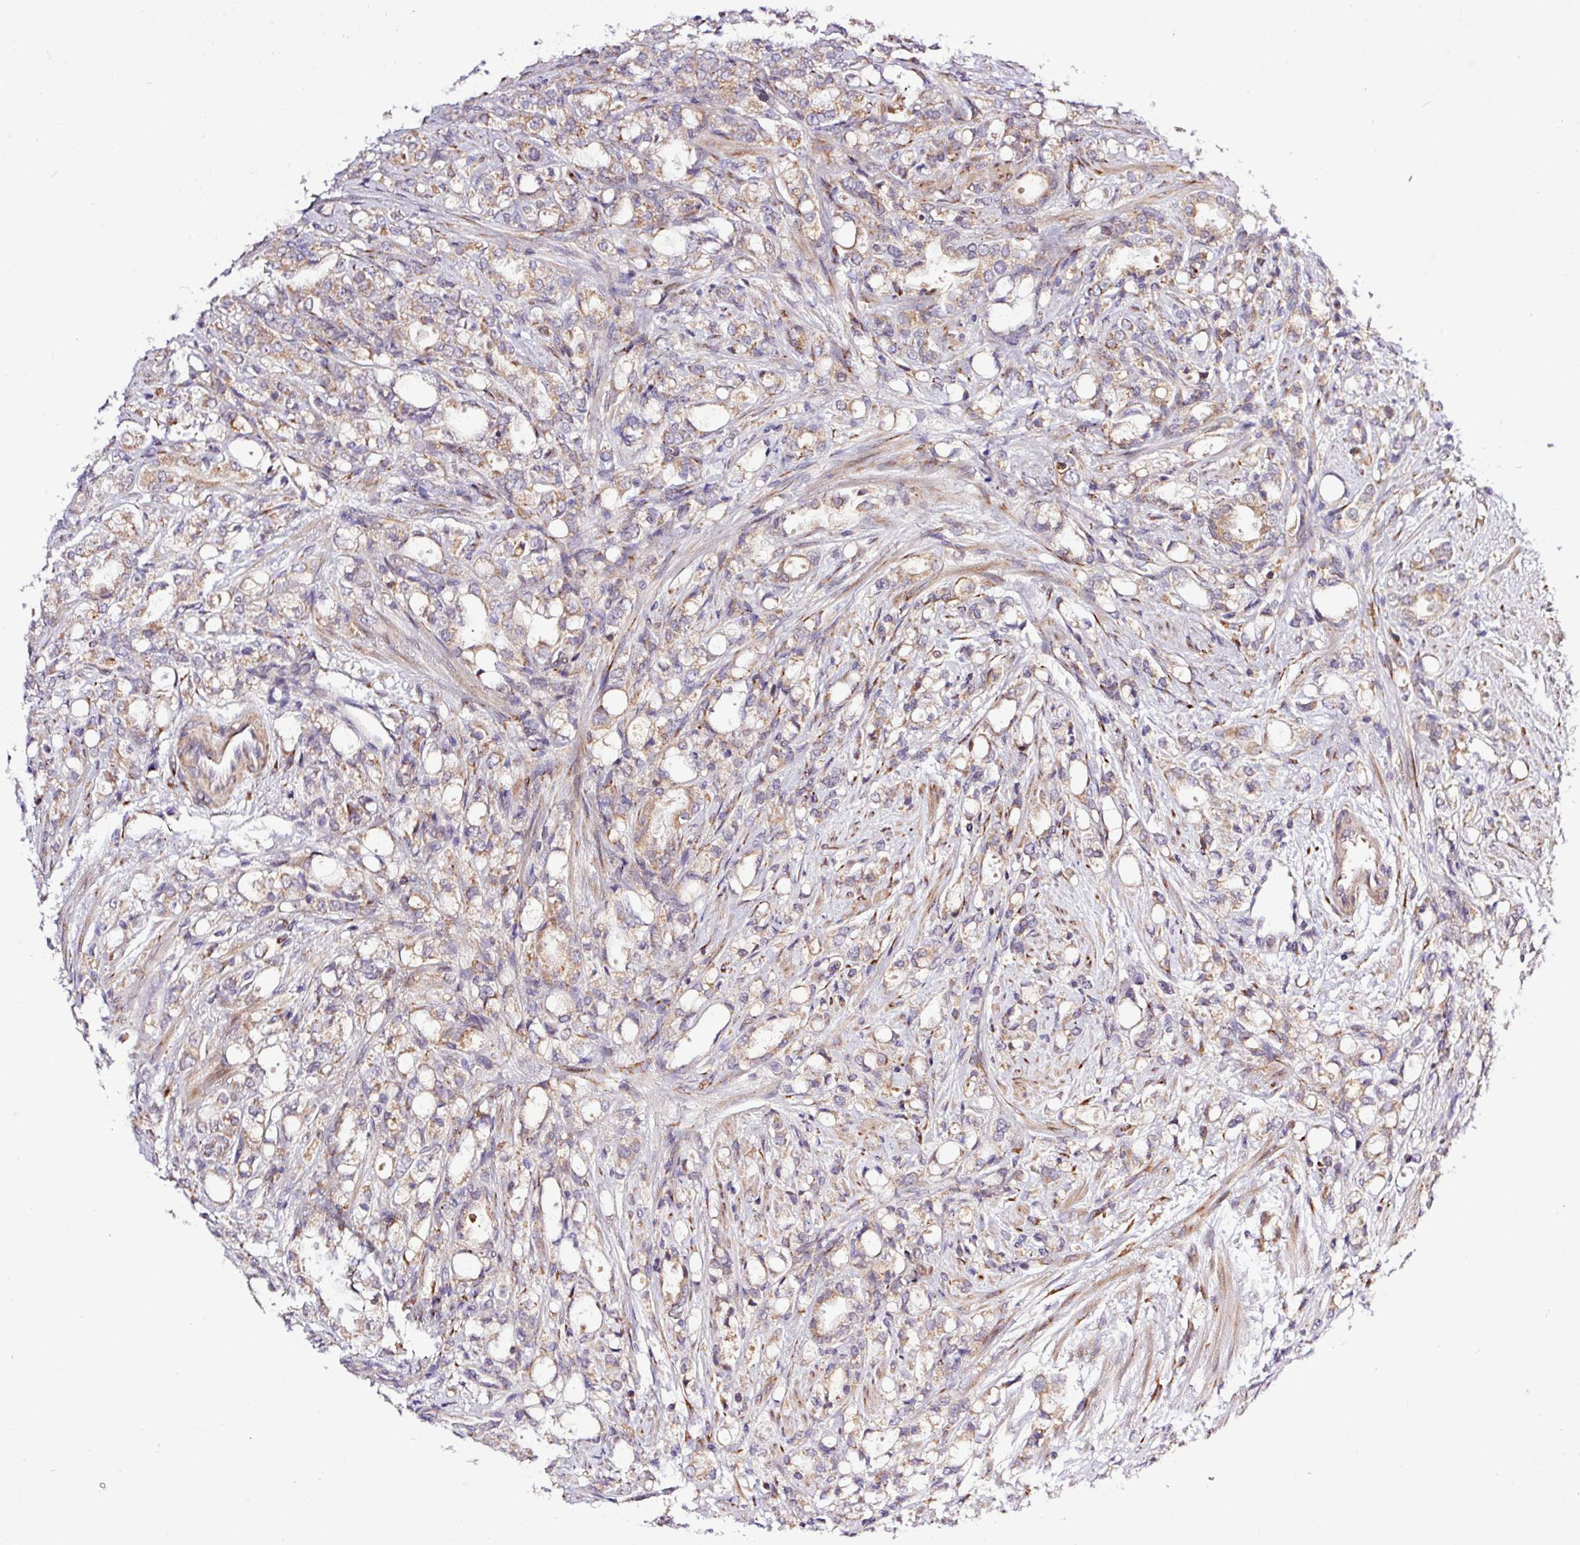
{"staining": {"intensity": "moderate", "quantity": "25%-75%", "location": "cytoplasmic/membranous"}, "tissue": "prostate cancer", "cell_type": "Tumor cells", "image_type": "cancer", "snomed": [{"axis": "morphology", "description": "Adenocarcinoma, High grade"}, {"axis": "topography", "description": "Prostate"}], "caption": "IHC (DAB) staining of human prostate cancer (high-grade adenocarcinoma) demonstrates moderate cytoplasmic/membranous protein expression in about 25%-75% of tumor cells.", "gene": "TM2D2", "patient": {"sex": "male", "age": 62}}